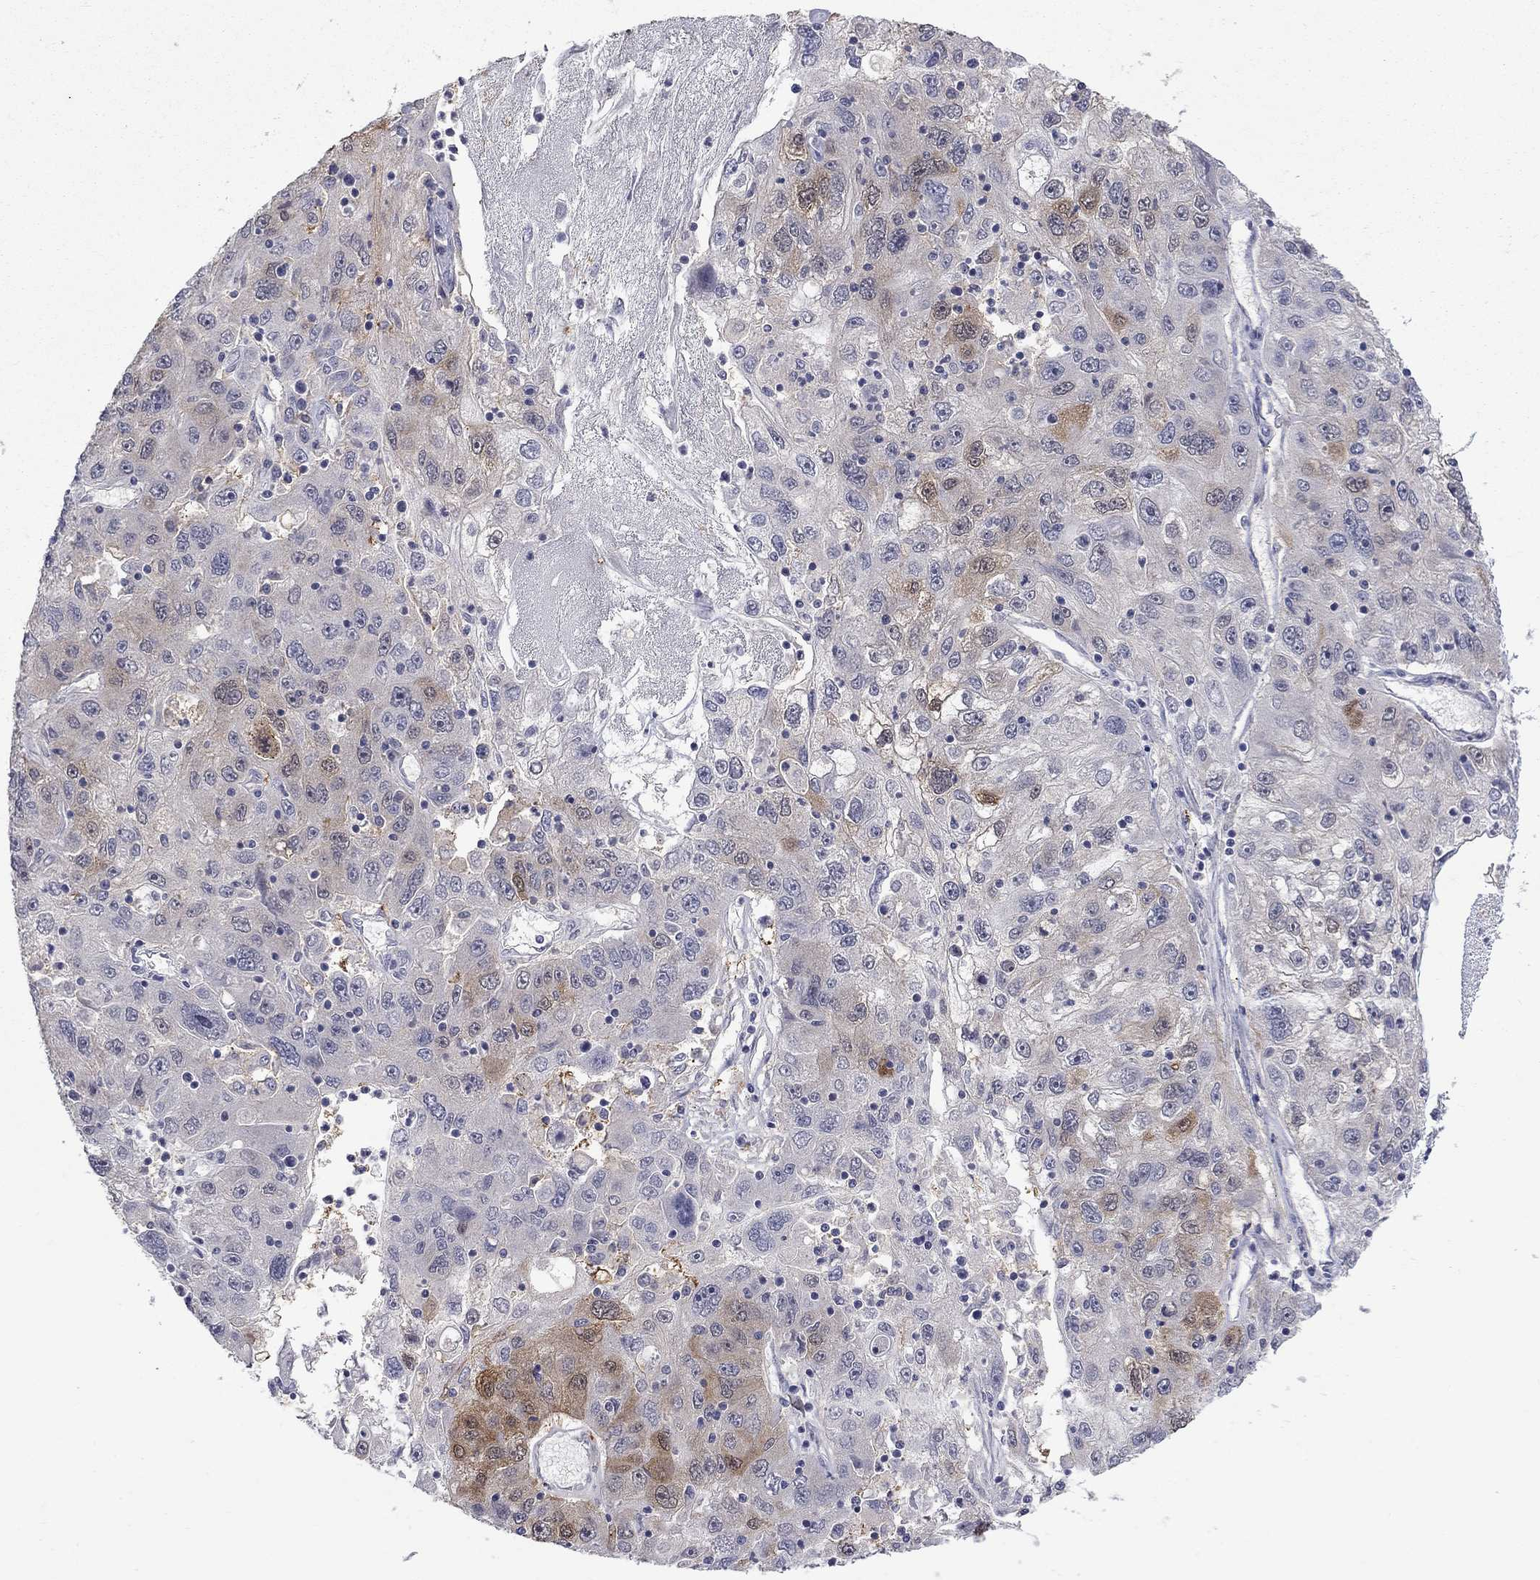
{"staining": {"intensity": "moderate", "quantity": "<25%", "location": "cytoplasmic/membranous"}, "tissue": "stomach cancer", "cell_type": "Tumor cells", "image_type": "cancer", "snomed": [{"axis": "morphology", "description": "Adenocarcinoma, NOS"}, {"axis": "topography", "description": "Stomach"}], "caption": "Stomach cancer (adenocarcinoma) tissue shows moderate cytoplasmic/membranous staining in about <25% of tumor cells (brown staining indicates protein expression, while blue staining denotes nuclei).", "gene": "CBR1", "patient": {"sex": "male", "age": 56}}